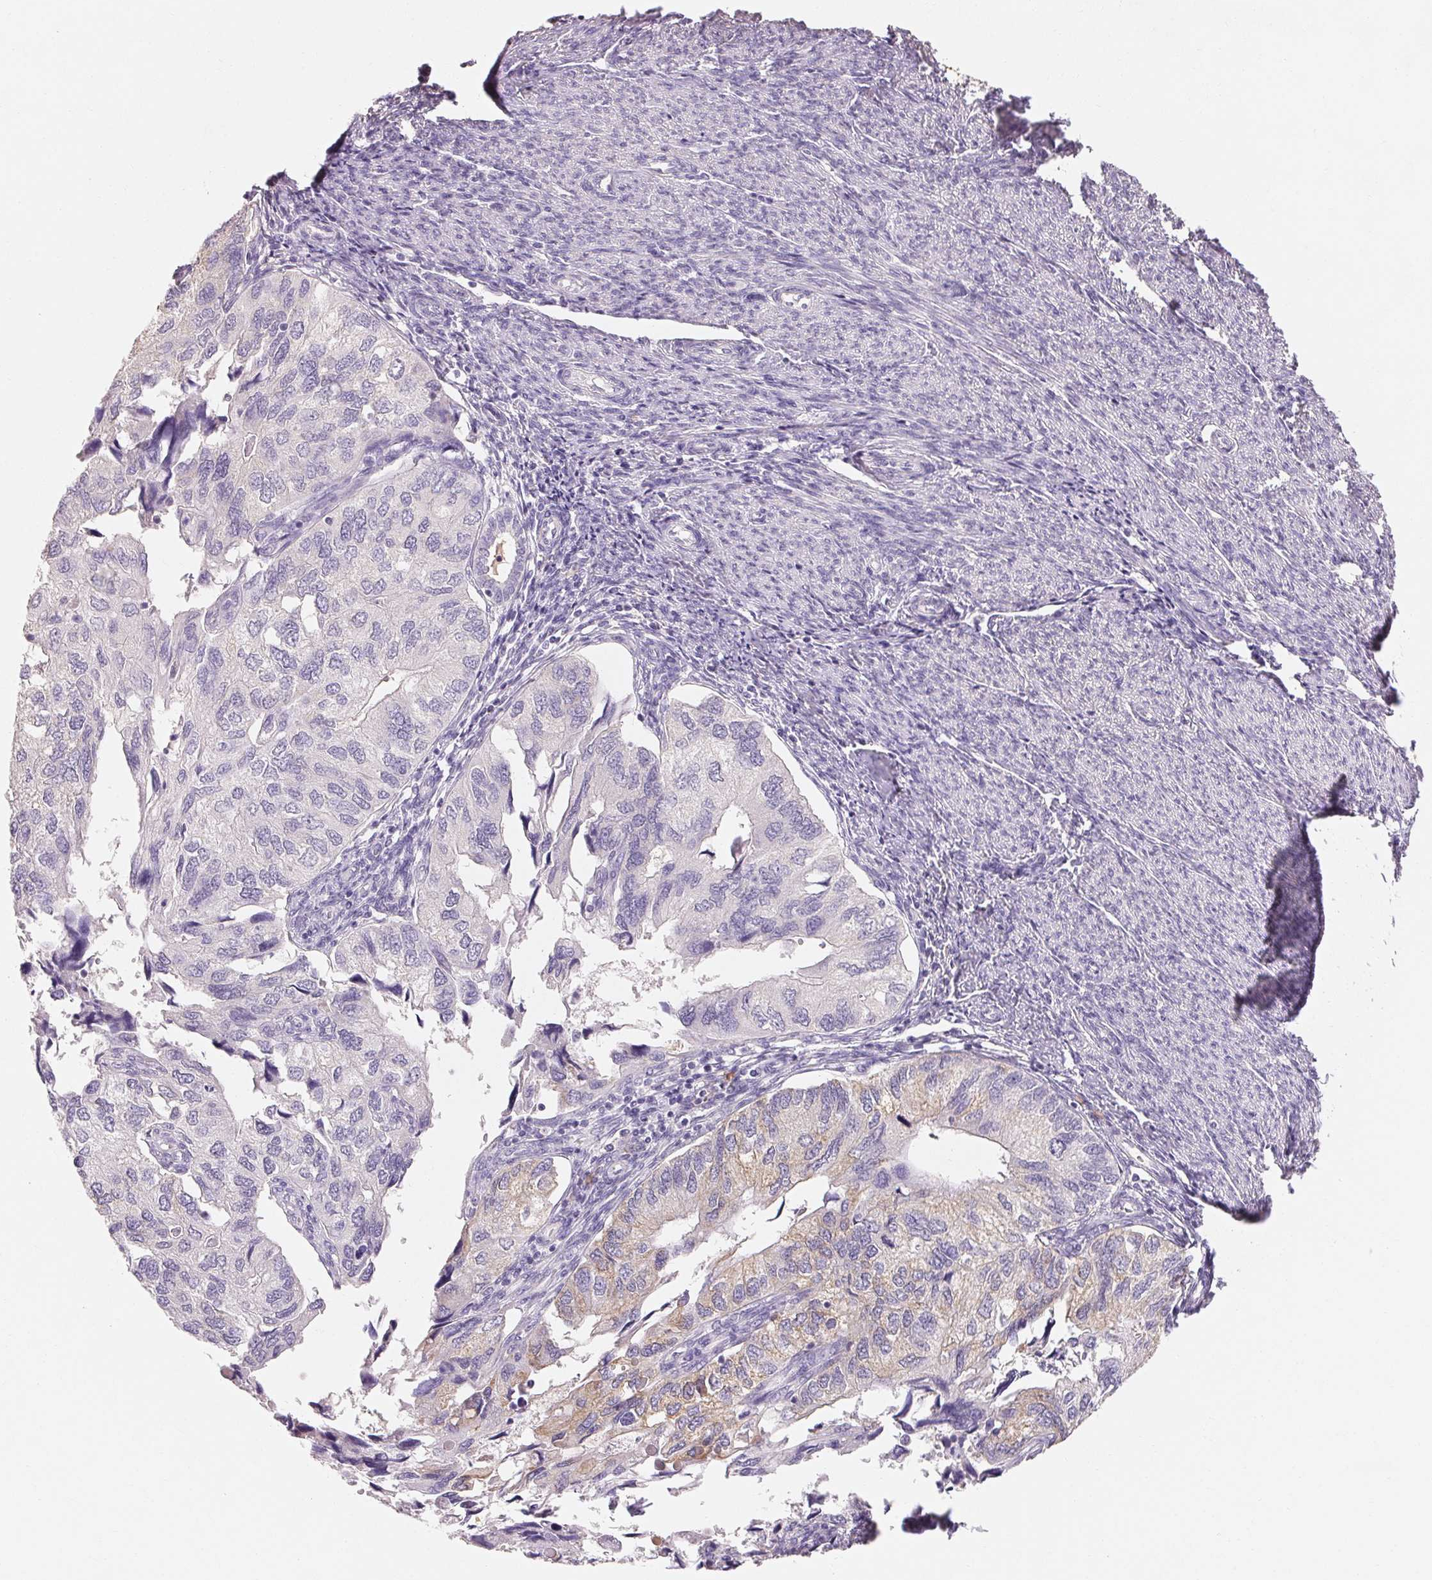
{"staining": {"intensity": "weak", "quantity": "<25%", "location": "cytoplasmic/membranous"}, "tissue": "endometrial cancer", "cell_type": "Tumor cells", "image_type": "cancer", "snomed": [{"axis": "morphology", "description": "Carcinoma, NOS"}, {"axis": "topography", "description": "Uterus"}], "caption": "There is no significant expression in tumor cells of endometrial cancer (carcinoma).", "gene": "MAP7D2", "patient": {"sex": "female", "age": 76}}